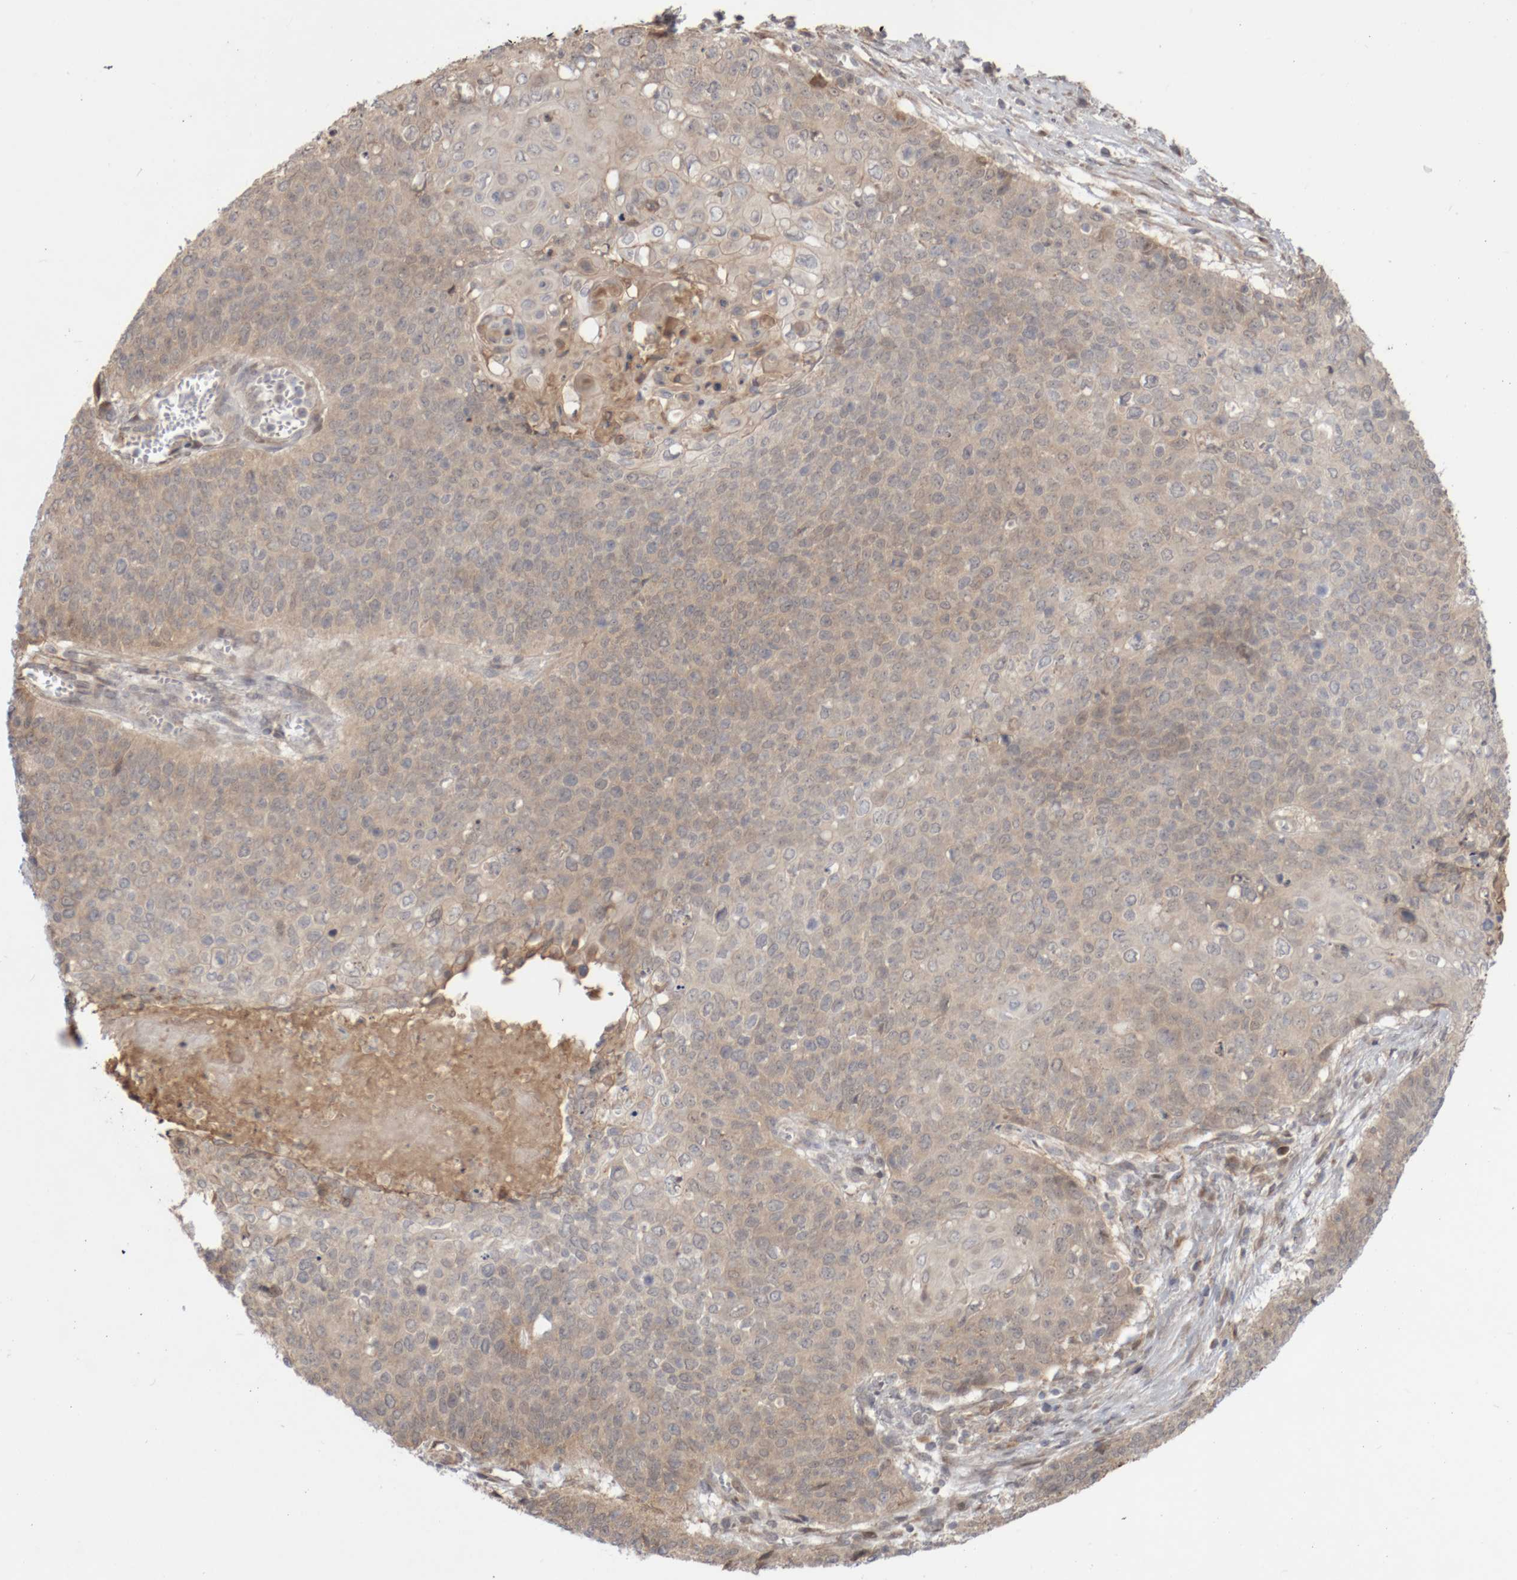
{"staining": {"intensity": "weak", "quantity": ">75%", "location": "cytoplasmic/membranous"}, "tissue": "cervical cancer", "cell_type": "Tumor cells", "image_type": "cancer", "snomed": [{"axis": "morphology", "description": "Squamous cell carcinoma, NOS"}, {"axis": "topography", "description": "Cervix"}], "caption": "DAB immunohistochemical staining of squamous cell carcinoma (cervical) demonstrates weak cytoplasmic/membranous protein expression in about >75% of tumor cells.", "gene": "DPH7", "patient": {"sex": "female", "age": 39}}